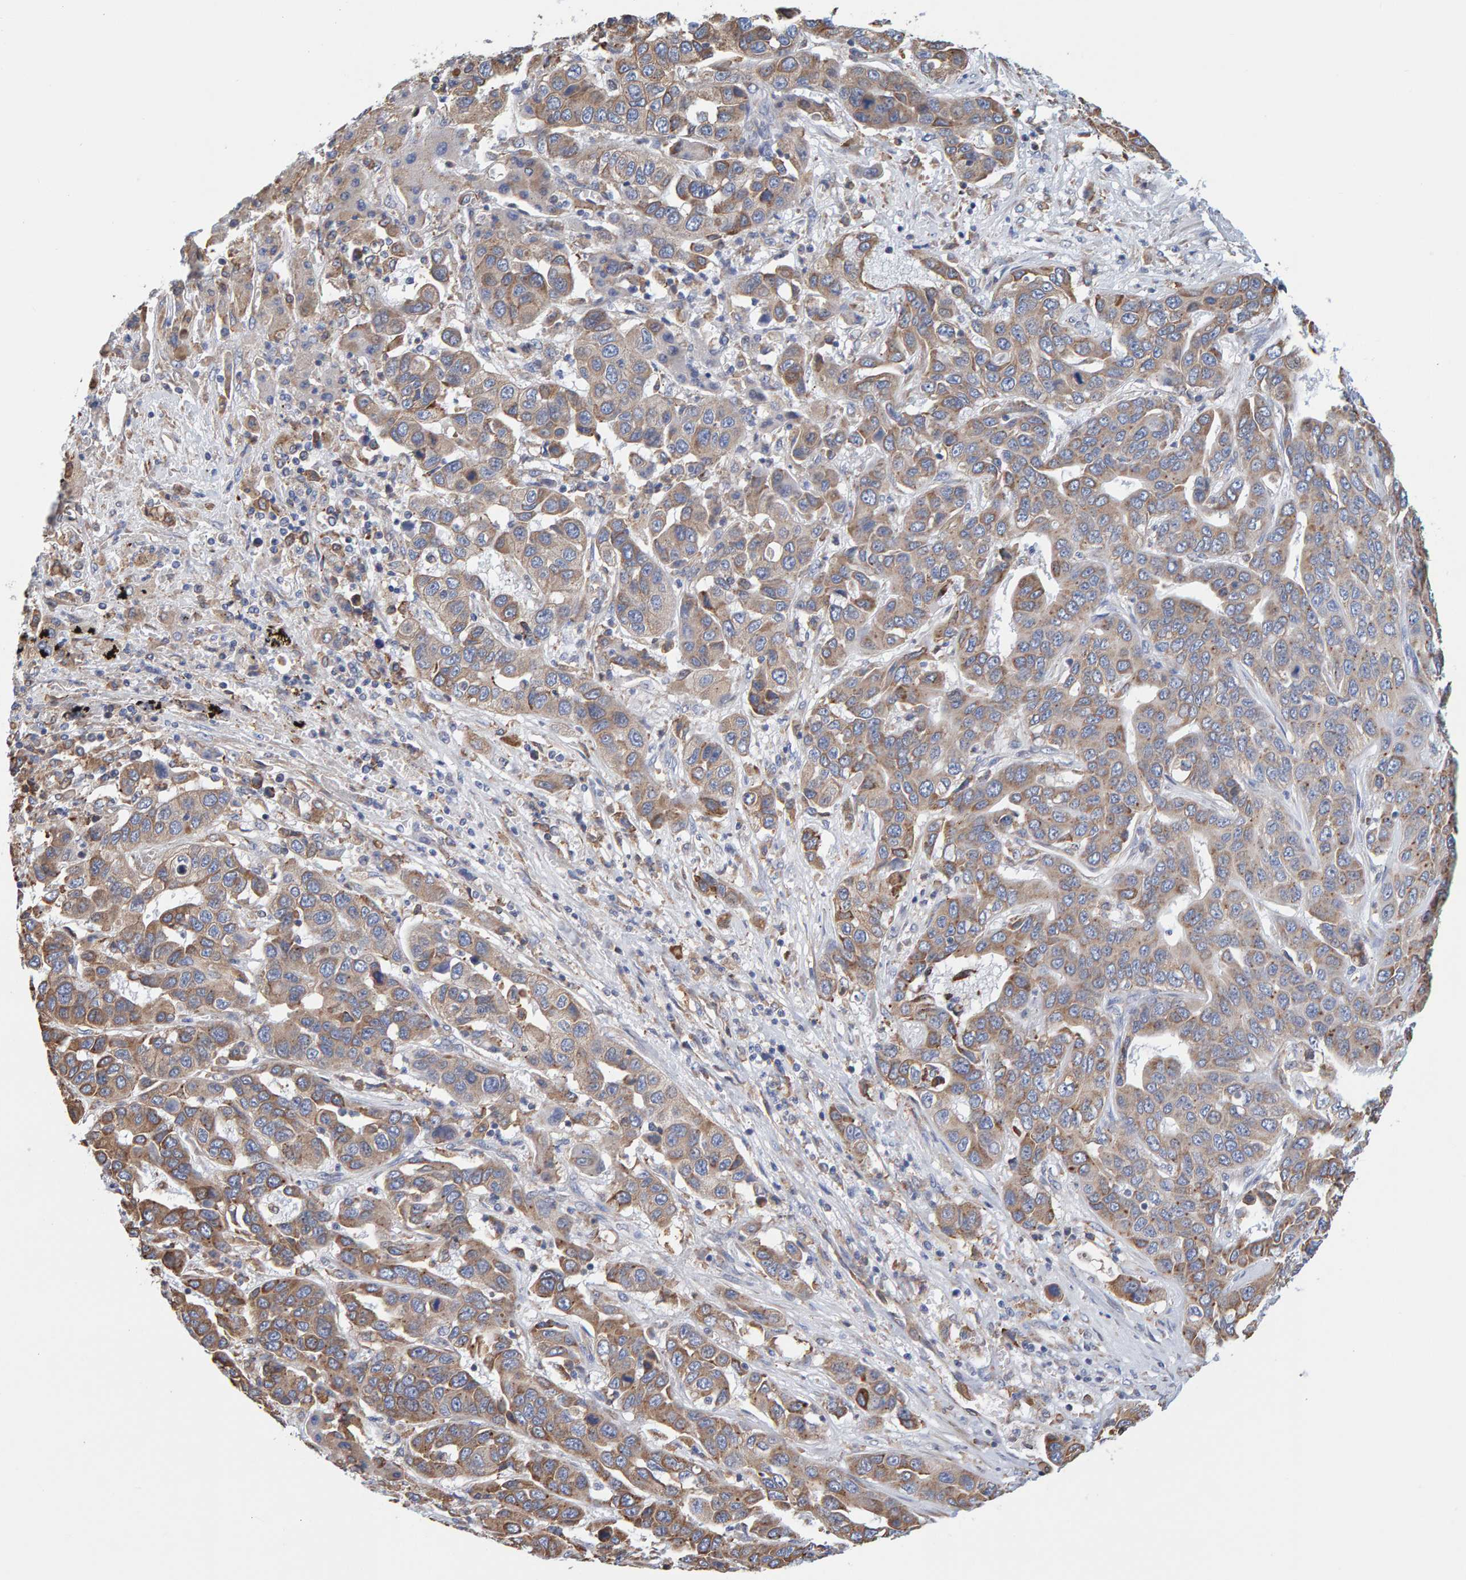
{"staining": {"intensity": "moderate", "quantity": ">75%", "location": "cytoplasmic/membranous"}, "tissue": "liver cancer", "cell_type": "Tumor cells", "image_type": "cancer", "snomed": [{"axis": "morphology", "description": "Cholangiocarcinoma"}, {"axis": "topography", "description": "Liver"}], "caption": "Tumor cells exhibit medium levels of moderate cytoplasmic/membranous positivity in approximately >75% of cells in human liver cholangiocarcinoma. (DAB IHC, brown staining for protein, blue staining for nuclei).", "gene": "SGPL1", "patient": {"sex": "female", "age": 52}}